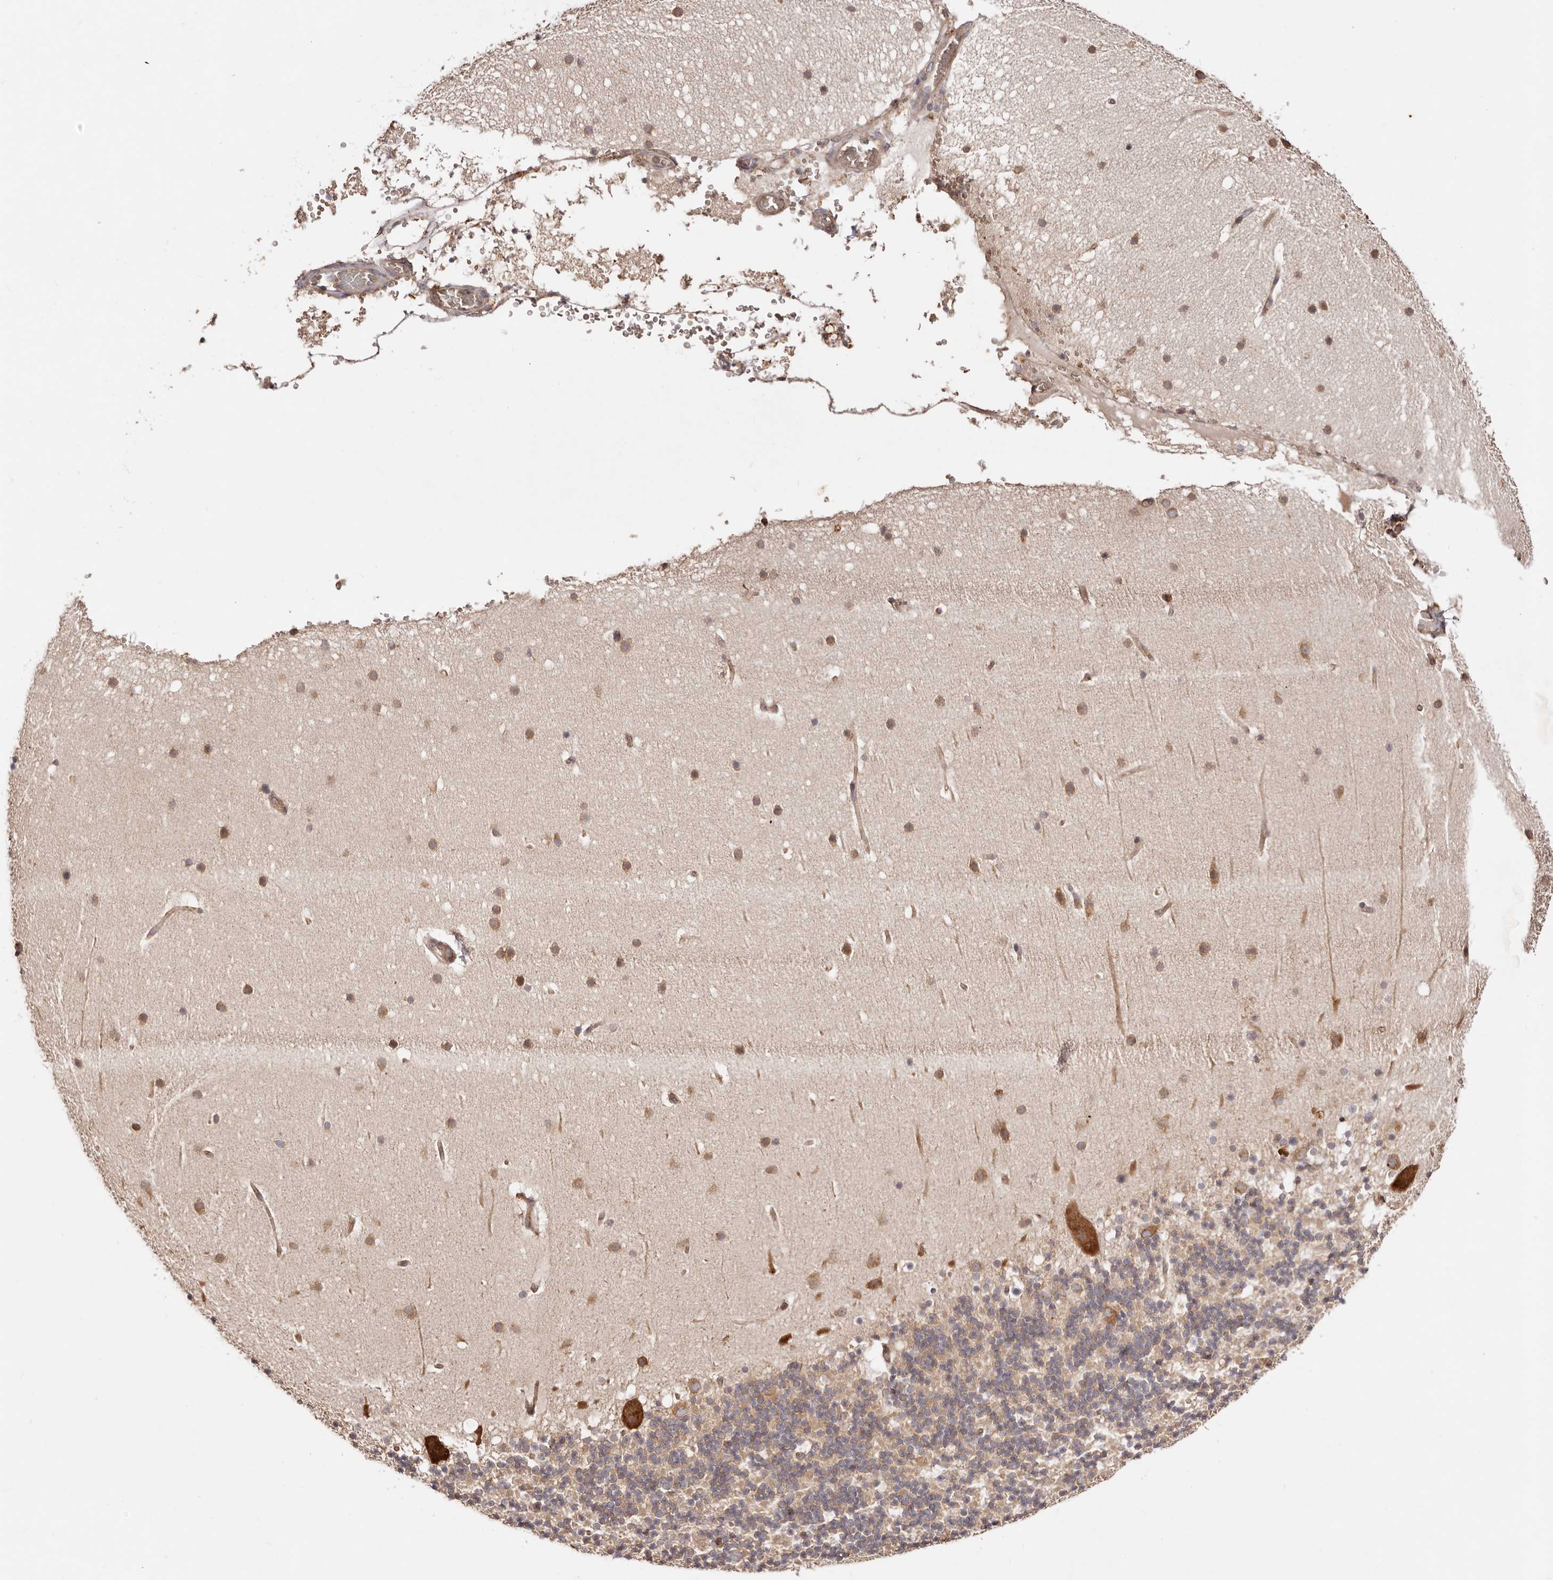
{"staining": {"intensity": "moderate", "quantity": ">75%", "location": "cytoplasmic/membranous"}, "tissue": "cerebellum", "cell_type": "Cells in granular layer", "image_type": "normal", "snomed": [{"axis": "morphology", "description": "Normal tissue, NOS"}, {"axis": "topography", "description": "Cerebellum"}], "caption": "Moderate cytoplasmic/membranous positivity is seen in approximately >75% of cells in granular layer in benign cerebellum. The staining was performed using DAB (3,3'-diaminobenzidine) to visualize the protein expression in brown, while the nuclei were stained in blue with hematoxylin (Magnification: 20x).", "gene": "RPS6", "patient": {"sex": "male", "age": 57}}